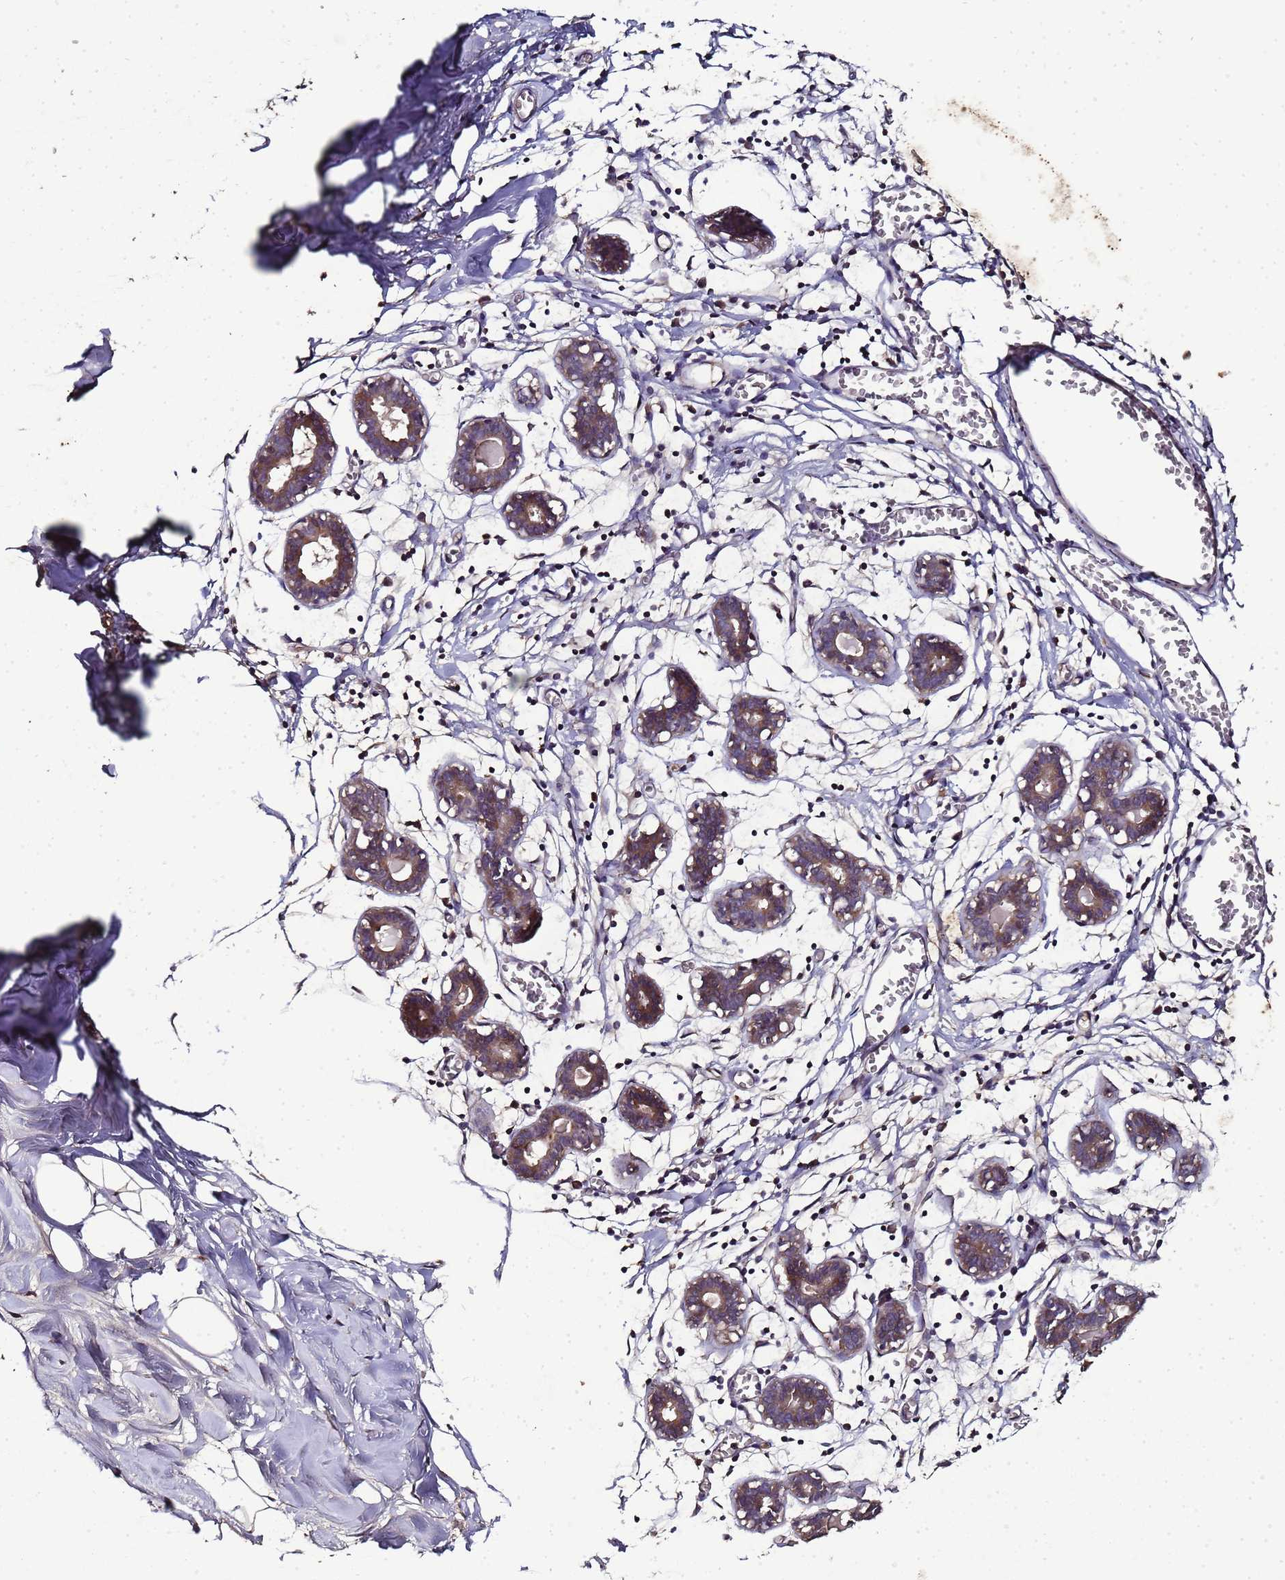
{"staining": {"intensity": "negative", "quantity": "none", "location": "none"}, "tissue": "breast", "cell_type": "Adipocytes", "image_type": "normal", "snomed": [{"axis": "morphology", "description": "Normal tissue, NOS"}, {"axis": "topography", "description": "Breast"}], "caption": "The histopathology image exhibits no staining of adipocytes in benign breast.", "gene": "LGI4", "patient": {"sex": "female", "age": 27}}